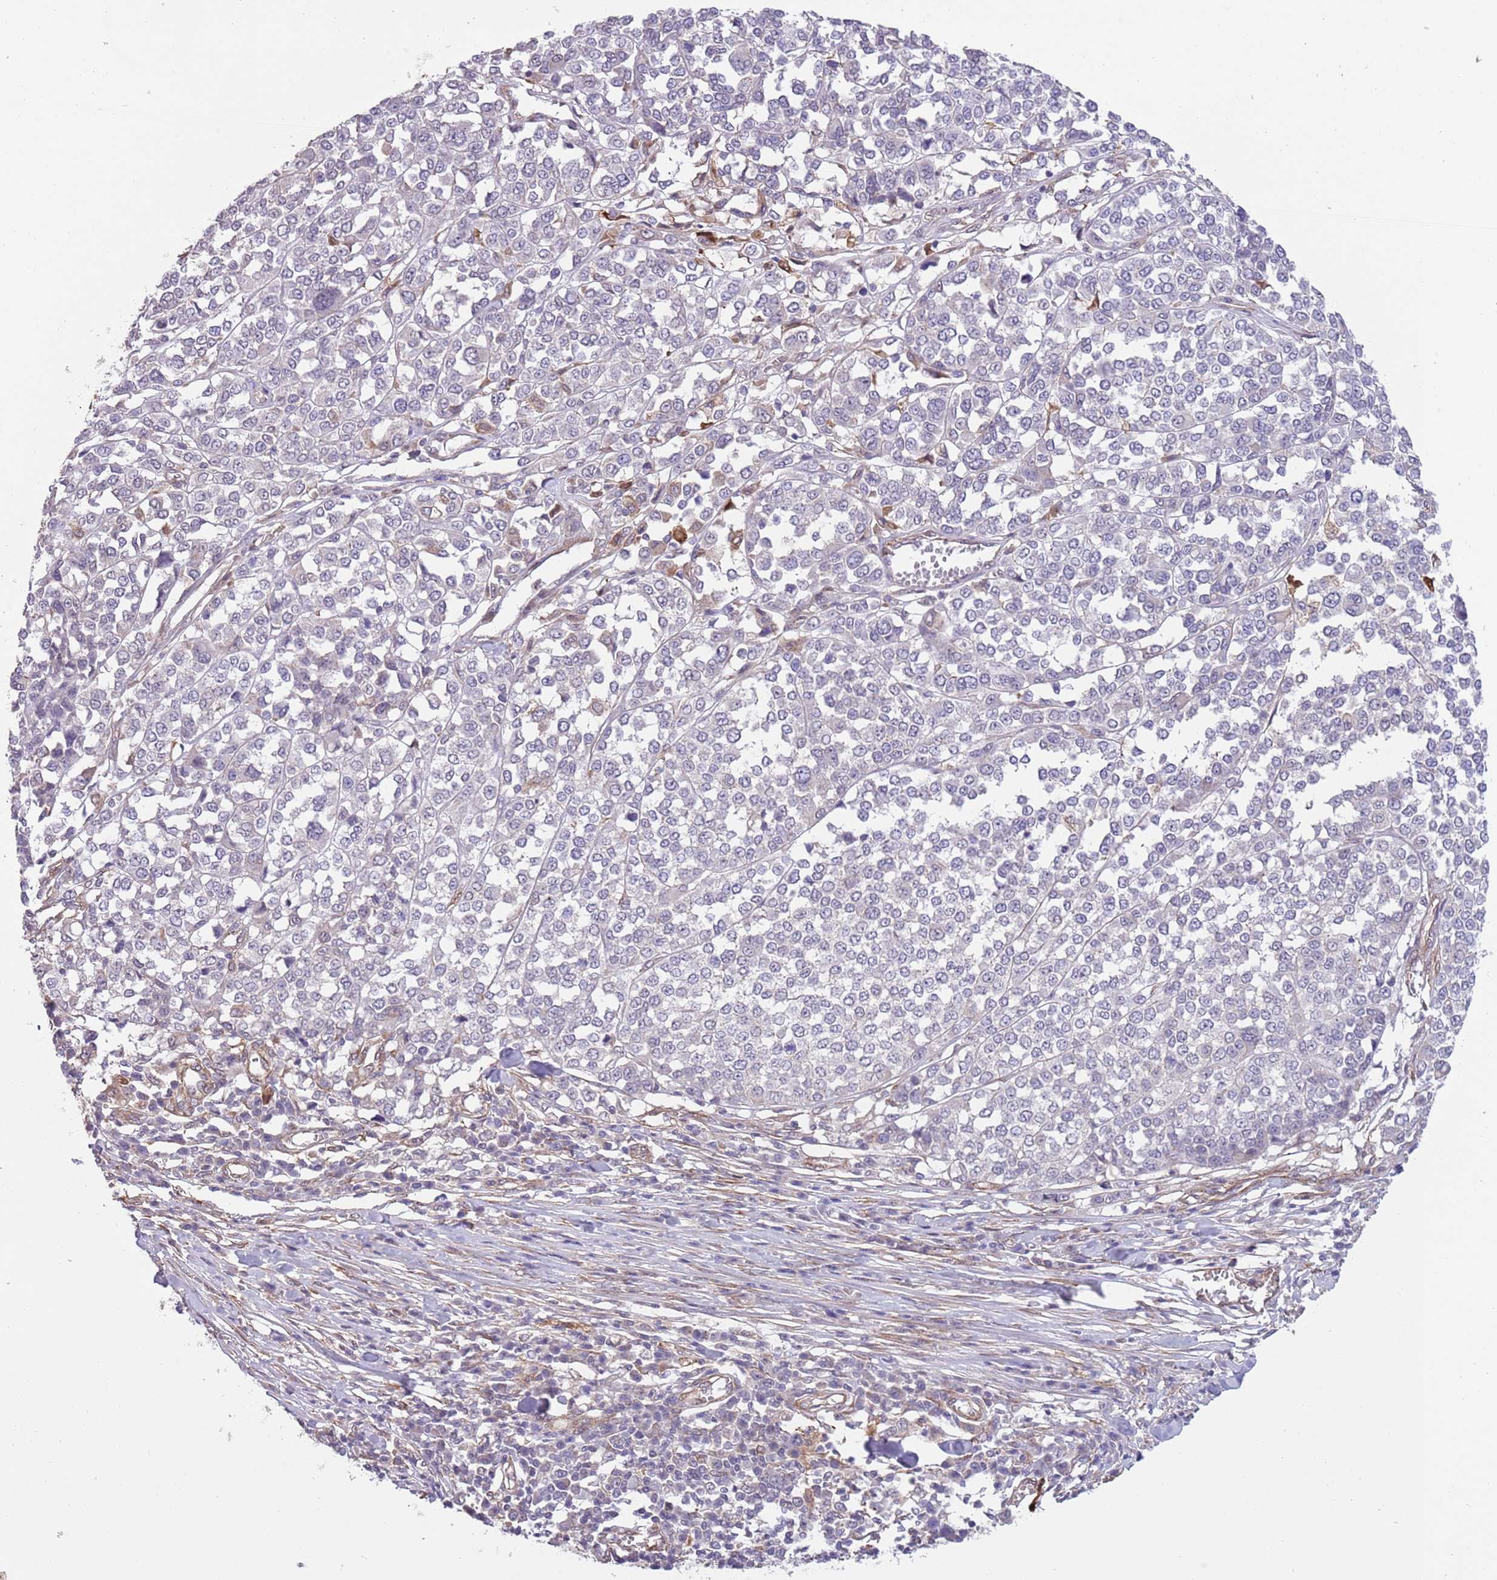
{"staining": {"intensity": "negative", "quantity": "none", "location": "none"}, "tissue": "melanoma", "cell_type": "Tumor cells", "image_type": "cancer", "snomed": [{"axis": "morphology", "description": "Malignant melanoma, Metastatic site"}, {"axis": "topography", "description": "Lymph node"}], "caption": "Immunohistochemistry (IHC) image of neoplastic tissue: melanoma stained with DAB (3,3'-diaminobenzidine) displays no significant protein expression in tumor cells.", "gene": "CREBZF", "patient": {"sex": "male", "age": 44}}